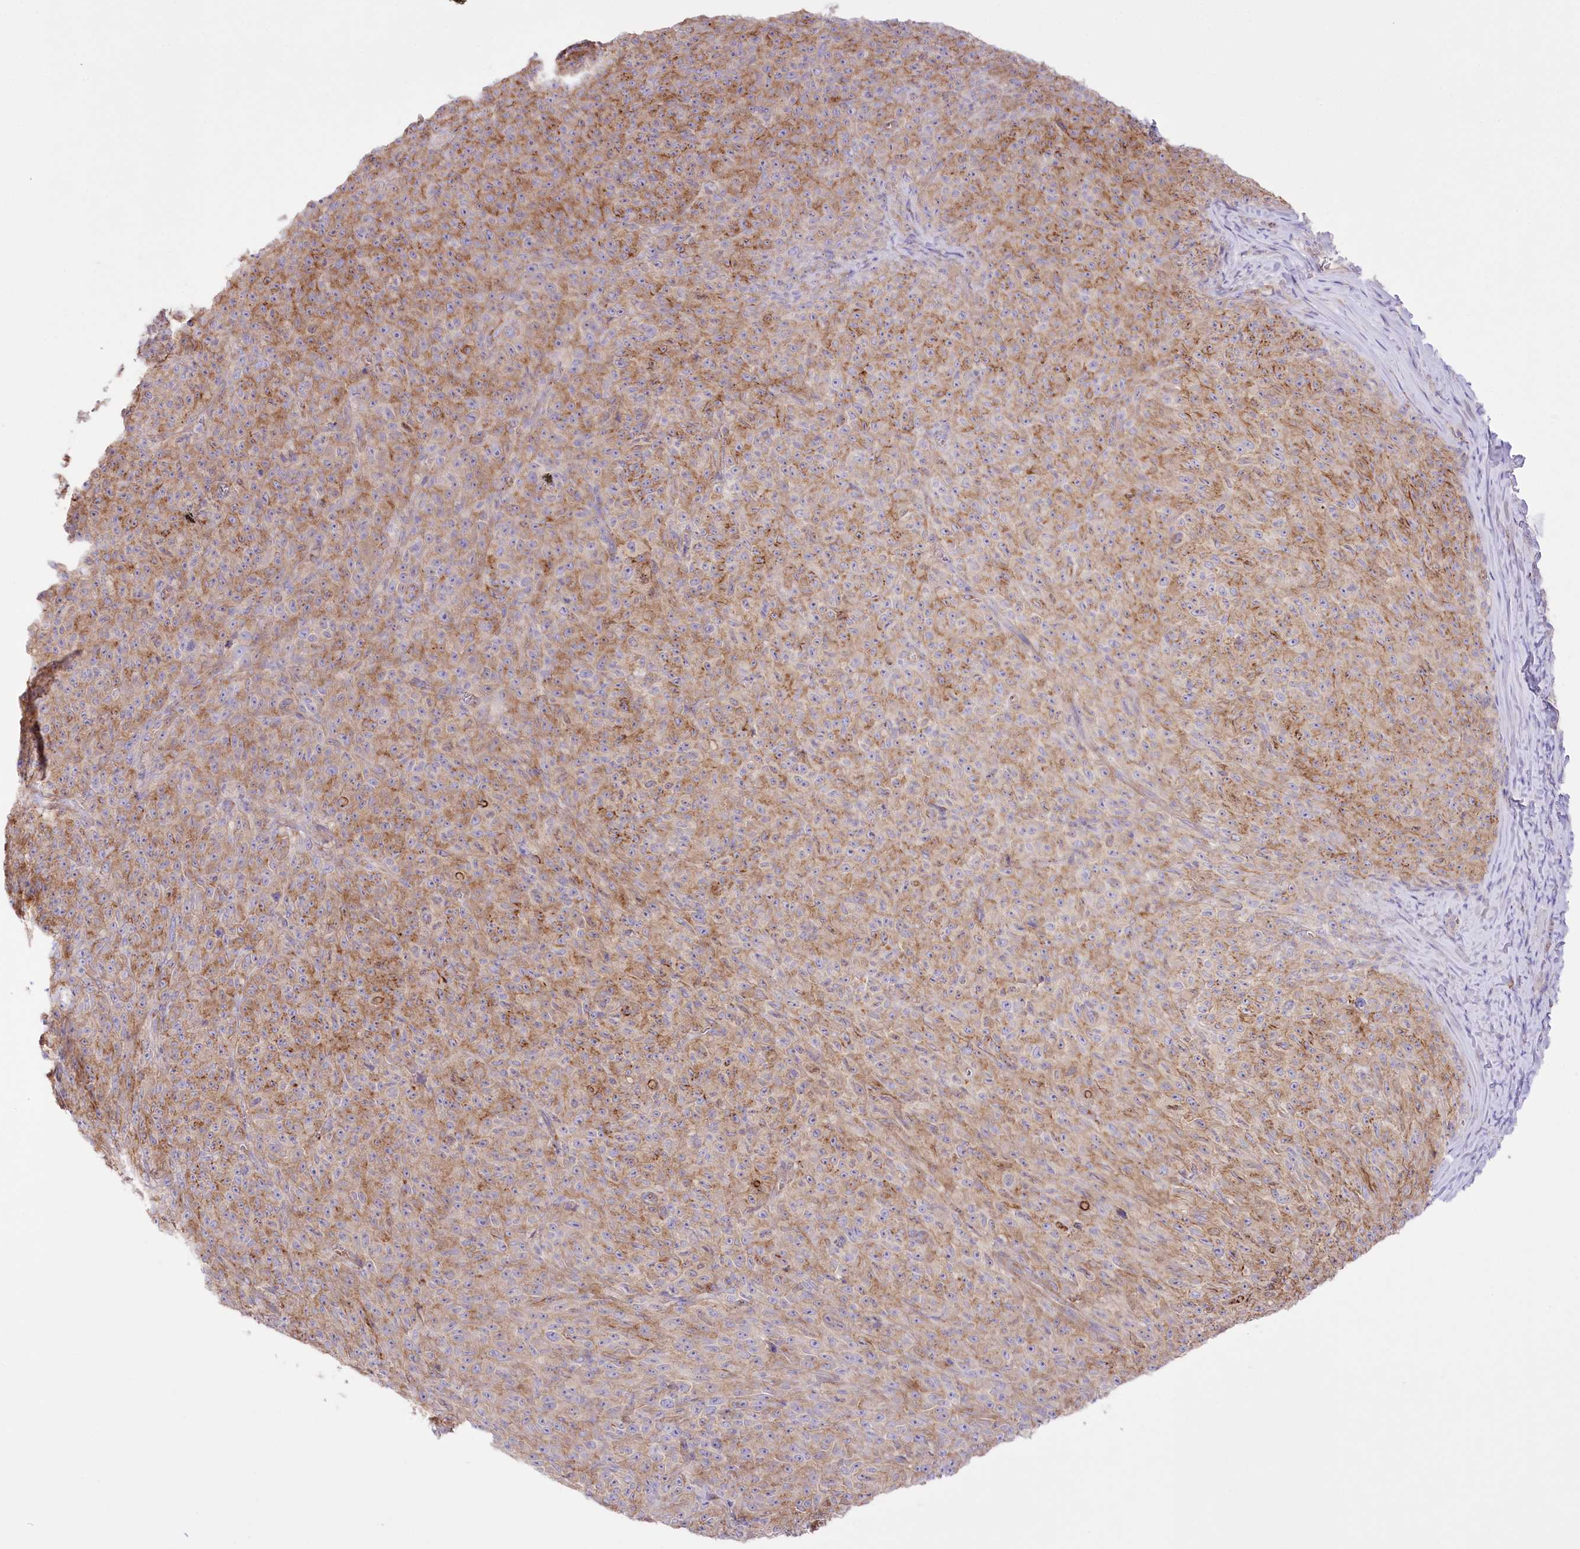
{"staining": {"intensity": "moderate", "quantity": ">75%", "location": "cytoplasmic/membranous"}, "tissue": "melanoma", "cell_type": "Tumor cells", "image_type": "cancer", "snomed": [{"axis": "morphology", "description": "Malignant melanoma, NOS"}, {"axis": "topography", "description": "Skin"}], "caption": "Malignant melanoma stained with a brown dye shows moderate cytoplasmic/membranous positive staining in approximately >75% of tumor cells.", "gene": "FAM216A", "patient": {"sex": "female", "age": 82}}